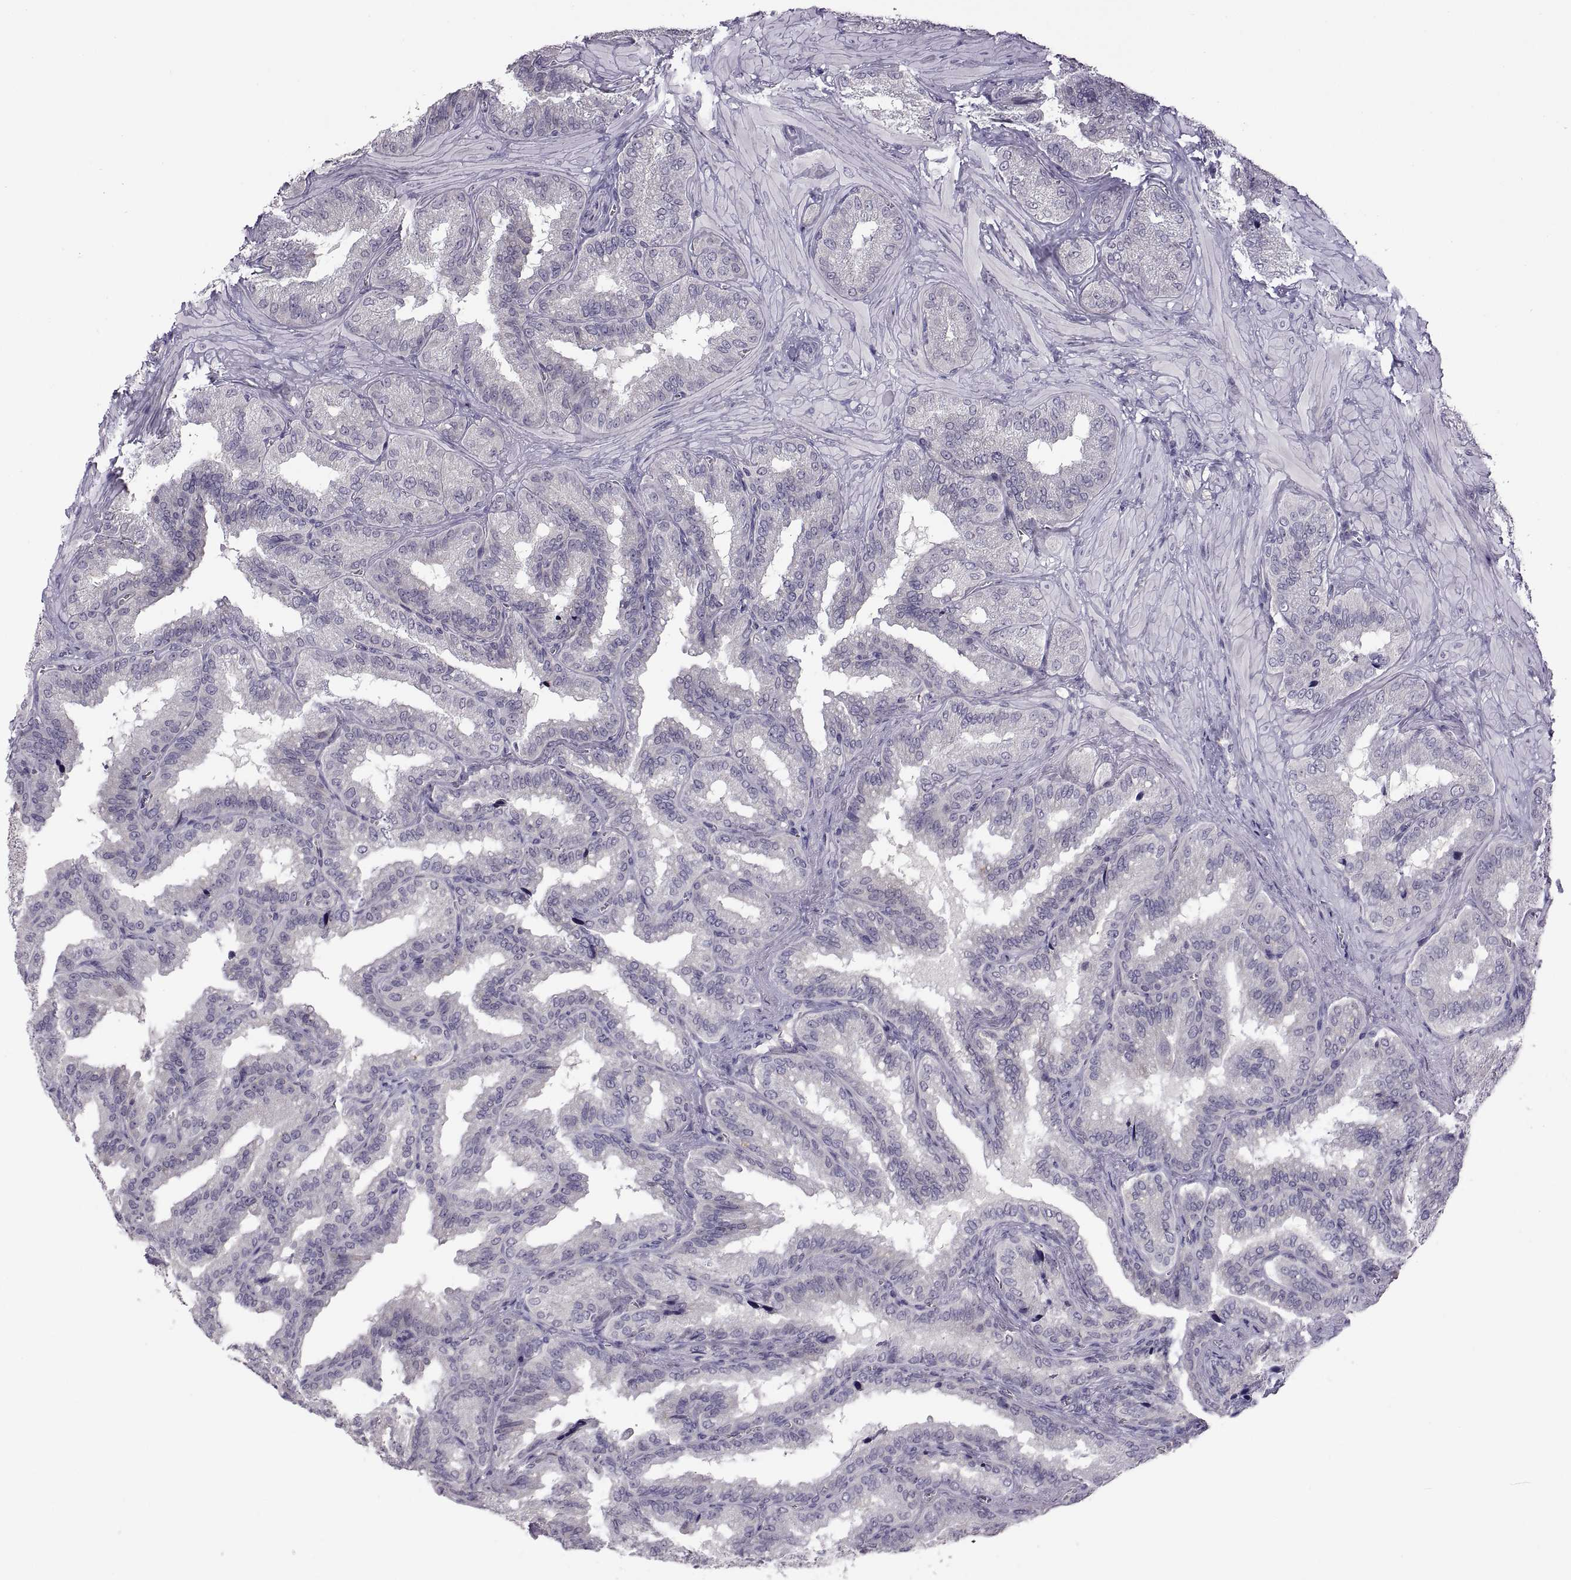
{"staining": {"intensity": "negative", "quantity": "none", "location": "none"}, "tissue": "seminal vesicle", "cell_type": "Glandular cells", "image_type": "normal", "snomed": [{"axis": "morphology", "description": "Normal tissue, NOS"}, {"axis": "topography", "description": "Seminal veicle"}], "caption": "This is an IHC histopathology image of normal human seminal vesicle. There is no expression in glandular cells.", "gene": "MEIOC", "patient": {"sex": "male", "age": 37}}